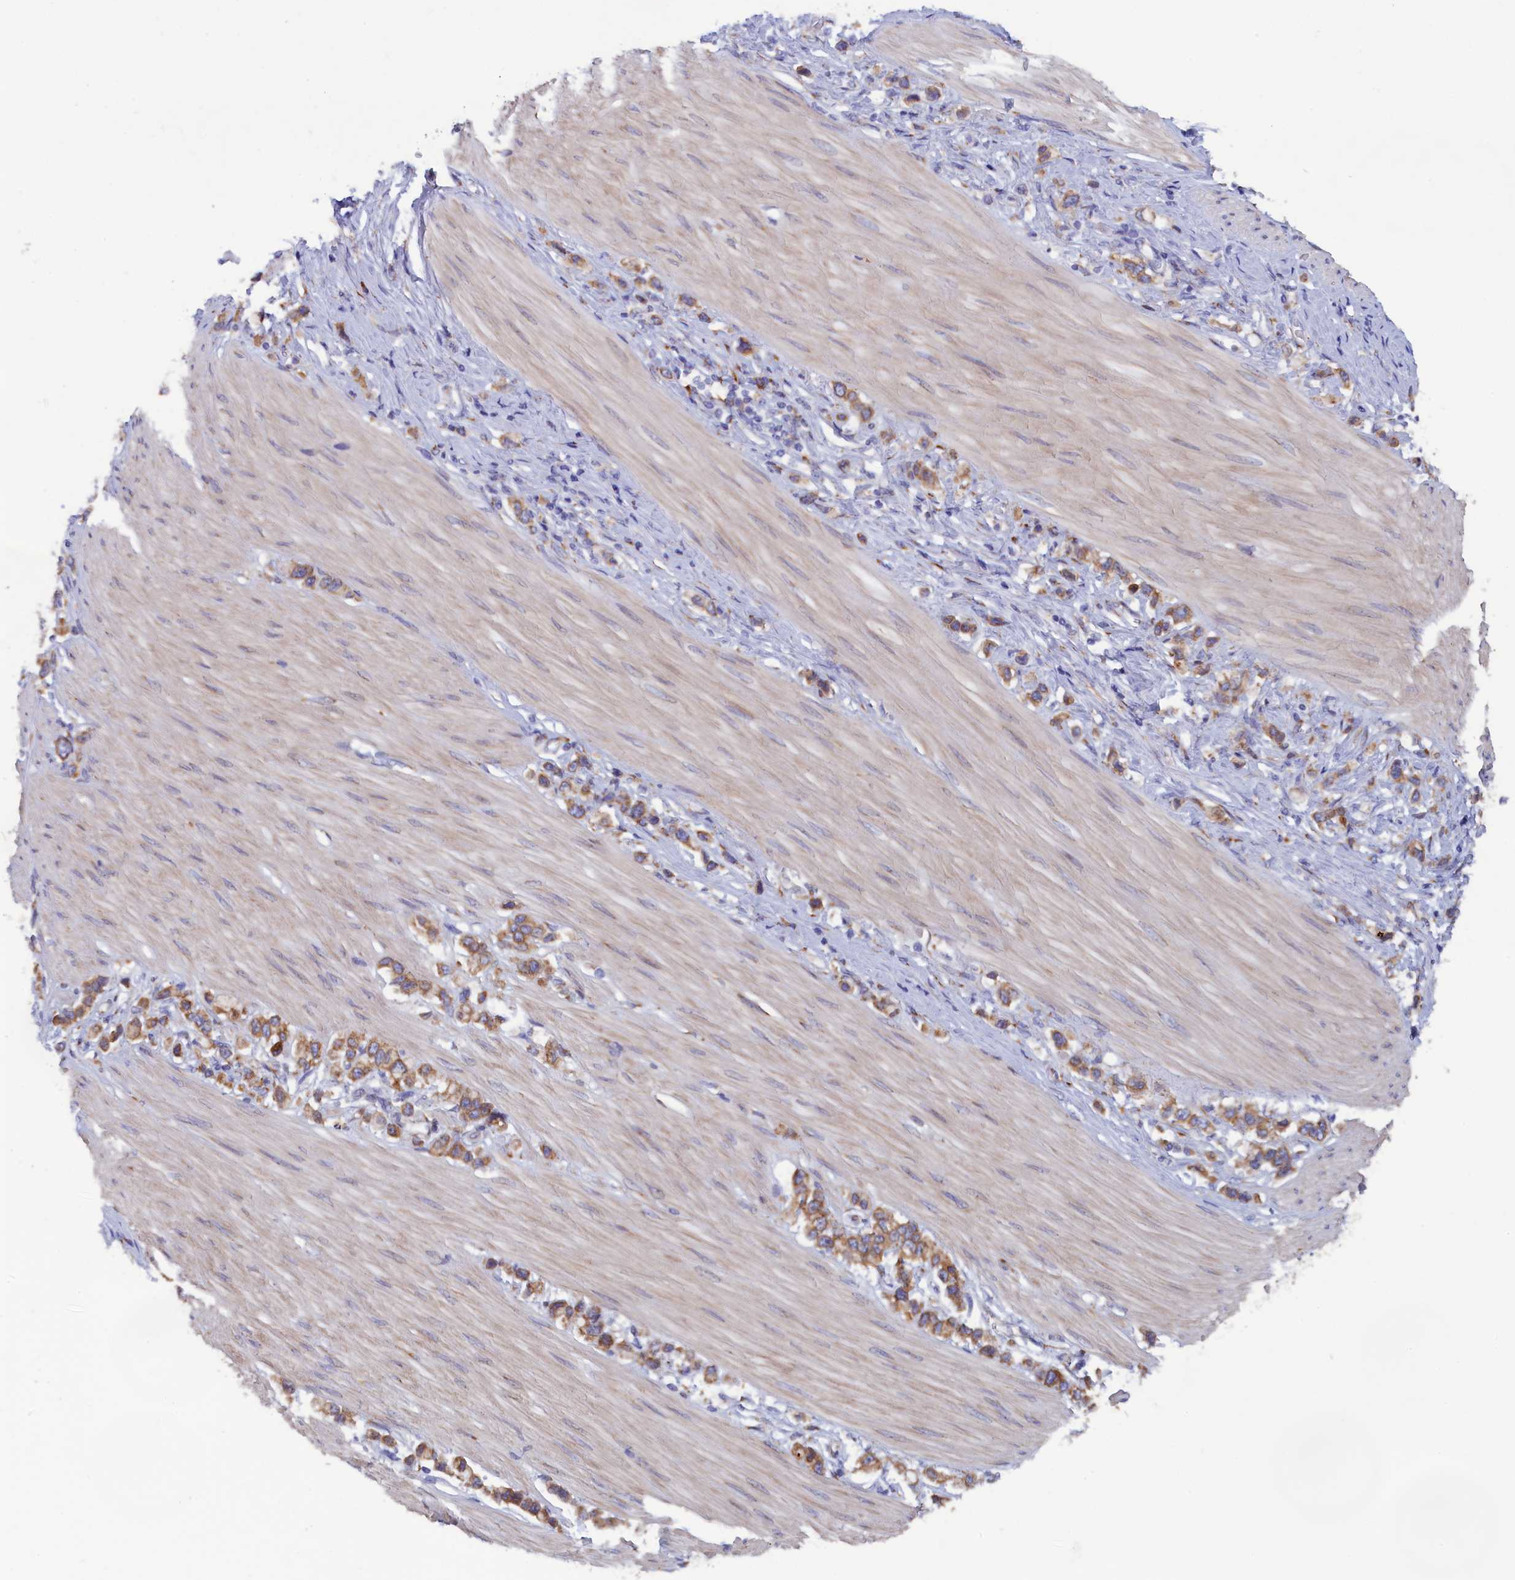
{"staining": {"intensity": "moderate", "quantity": ">75%", "location": "cytoplasmic/membranous"}, "tissue": "stomach cancer", "cell_type": "Tumor cells", "image_type": "cancer", "snomed": [{"axis": "morphology", "description": "Adenocarcinoma, NOS"}, {"axis": "topography", "description": "Stomach"}], "caption": "Immunohistochemistry (IHC) photomicrograph of adenocarcinoma (stomach) stained for a protein (brown), which exhibits medium levels of moderate cytoplasmic/membranous expression in approximately >75% of tumor cells.", "gene": "CCDC68", "patient": {"sex": "female", "age": 65}}